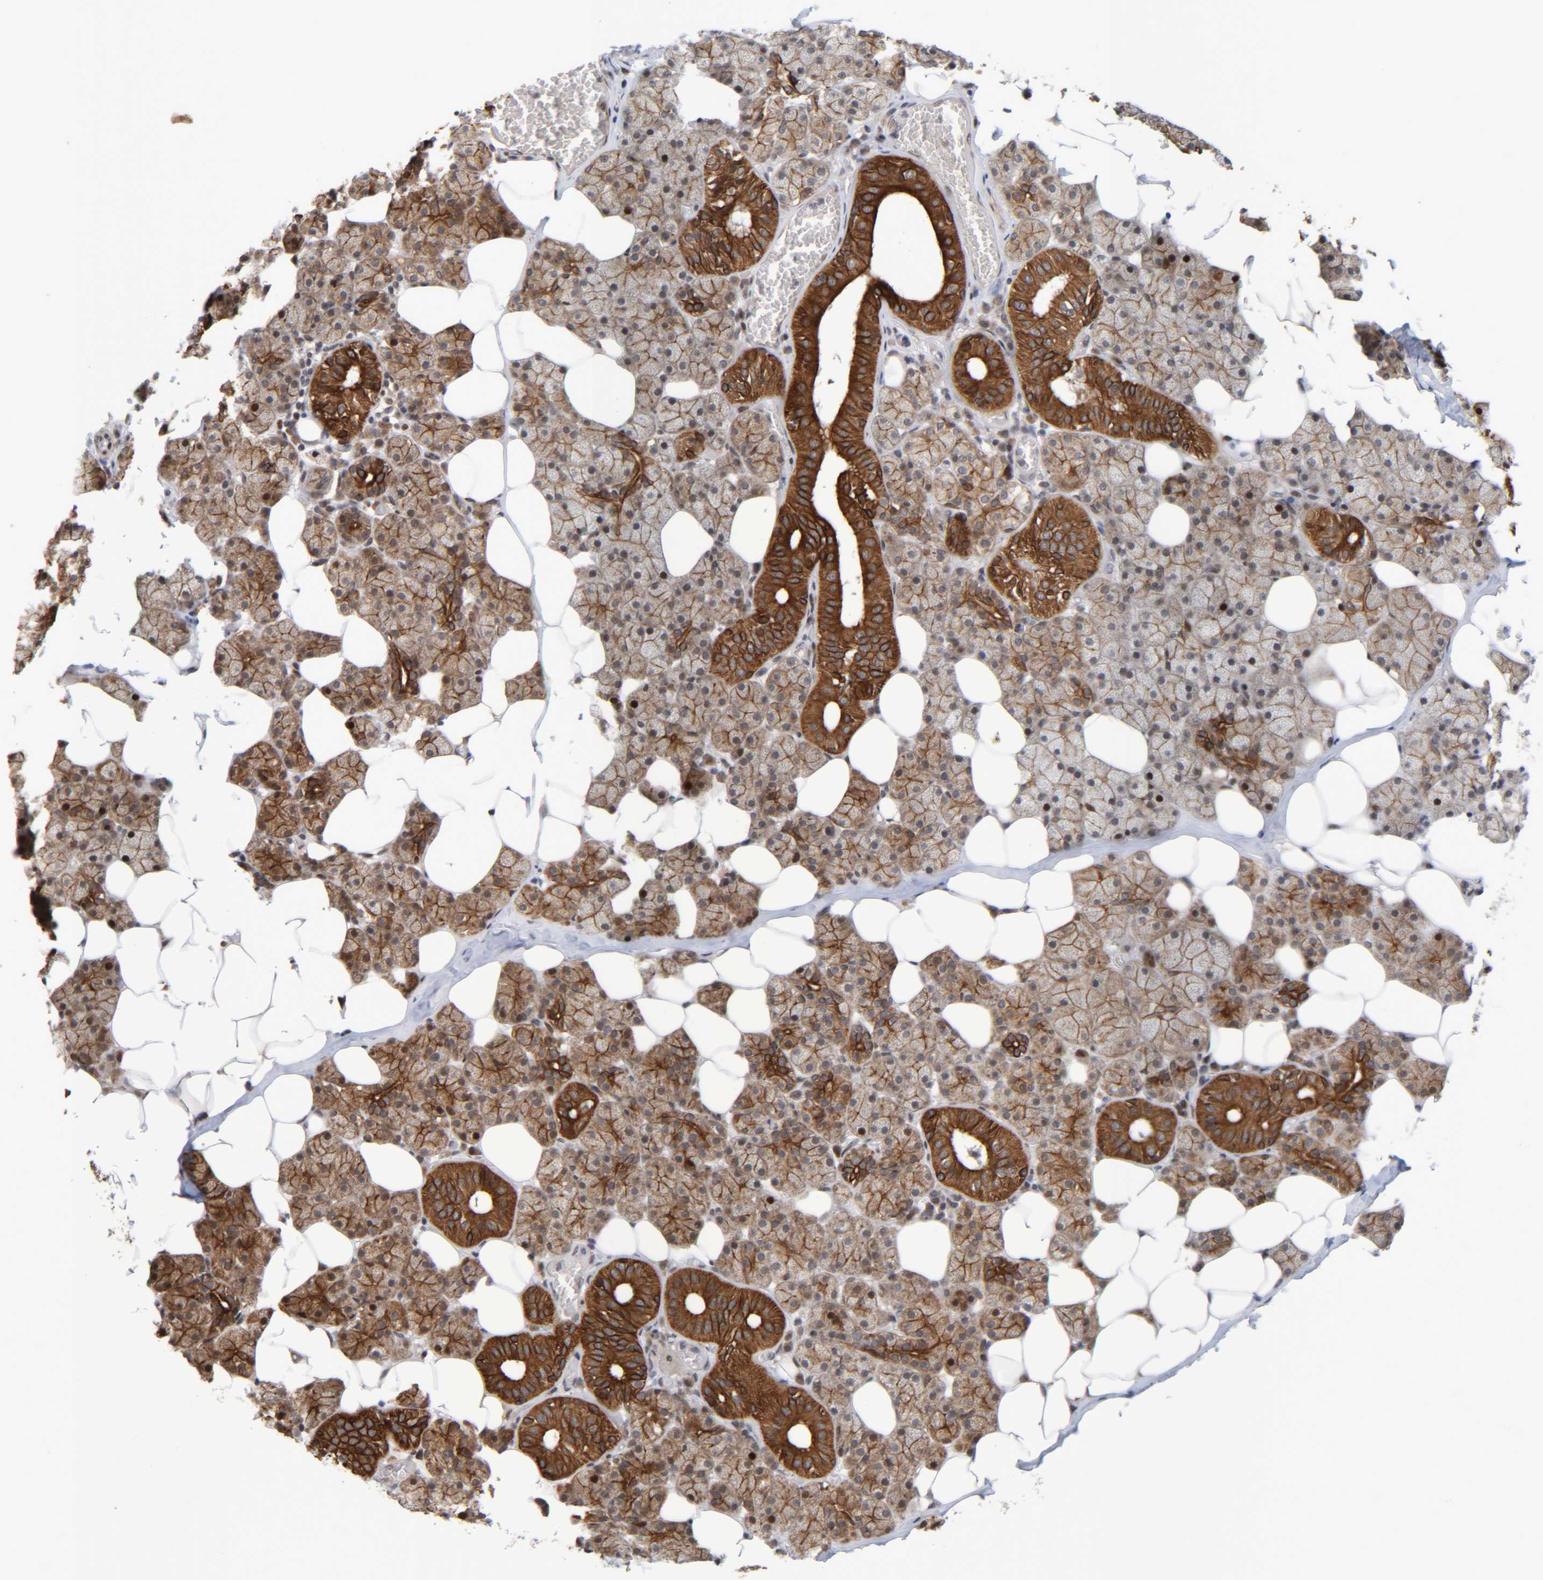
{"staining": {"intensity": "strong", "quantity": ">75%", "location": "cytoplasmic/membranous"}, "tissue": "salivary gland", "cell_type": "Glandular cells", "image_type": "normal", "snomed": [{"axis": "morphology", "description": "Normal tissue, NOS"}, {"axis": "topography", "description": "Salivary gland"}], "caption": "Glandular cells demonstrate high levels of strong cytoplasmic/membranous positivity in about >75% of cells in unremarkable salivary gland.", "gene": "CCDC57", "patient": {"sex": "female", "age": 33}}